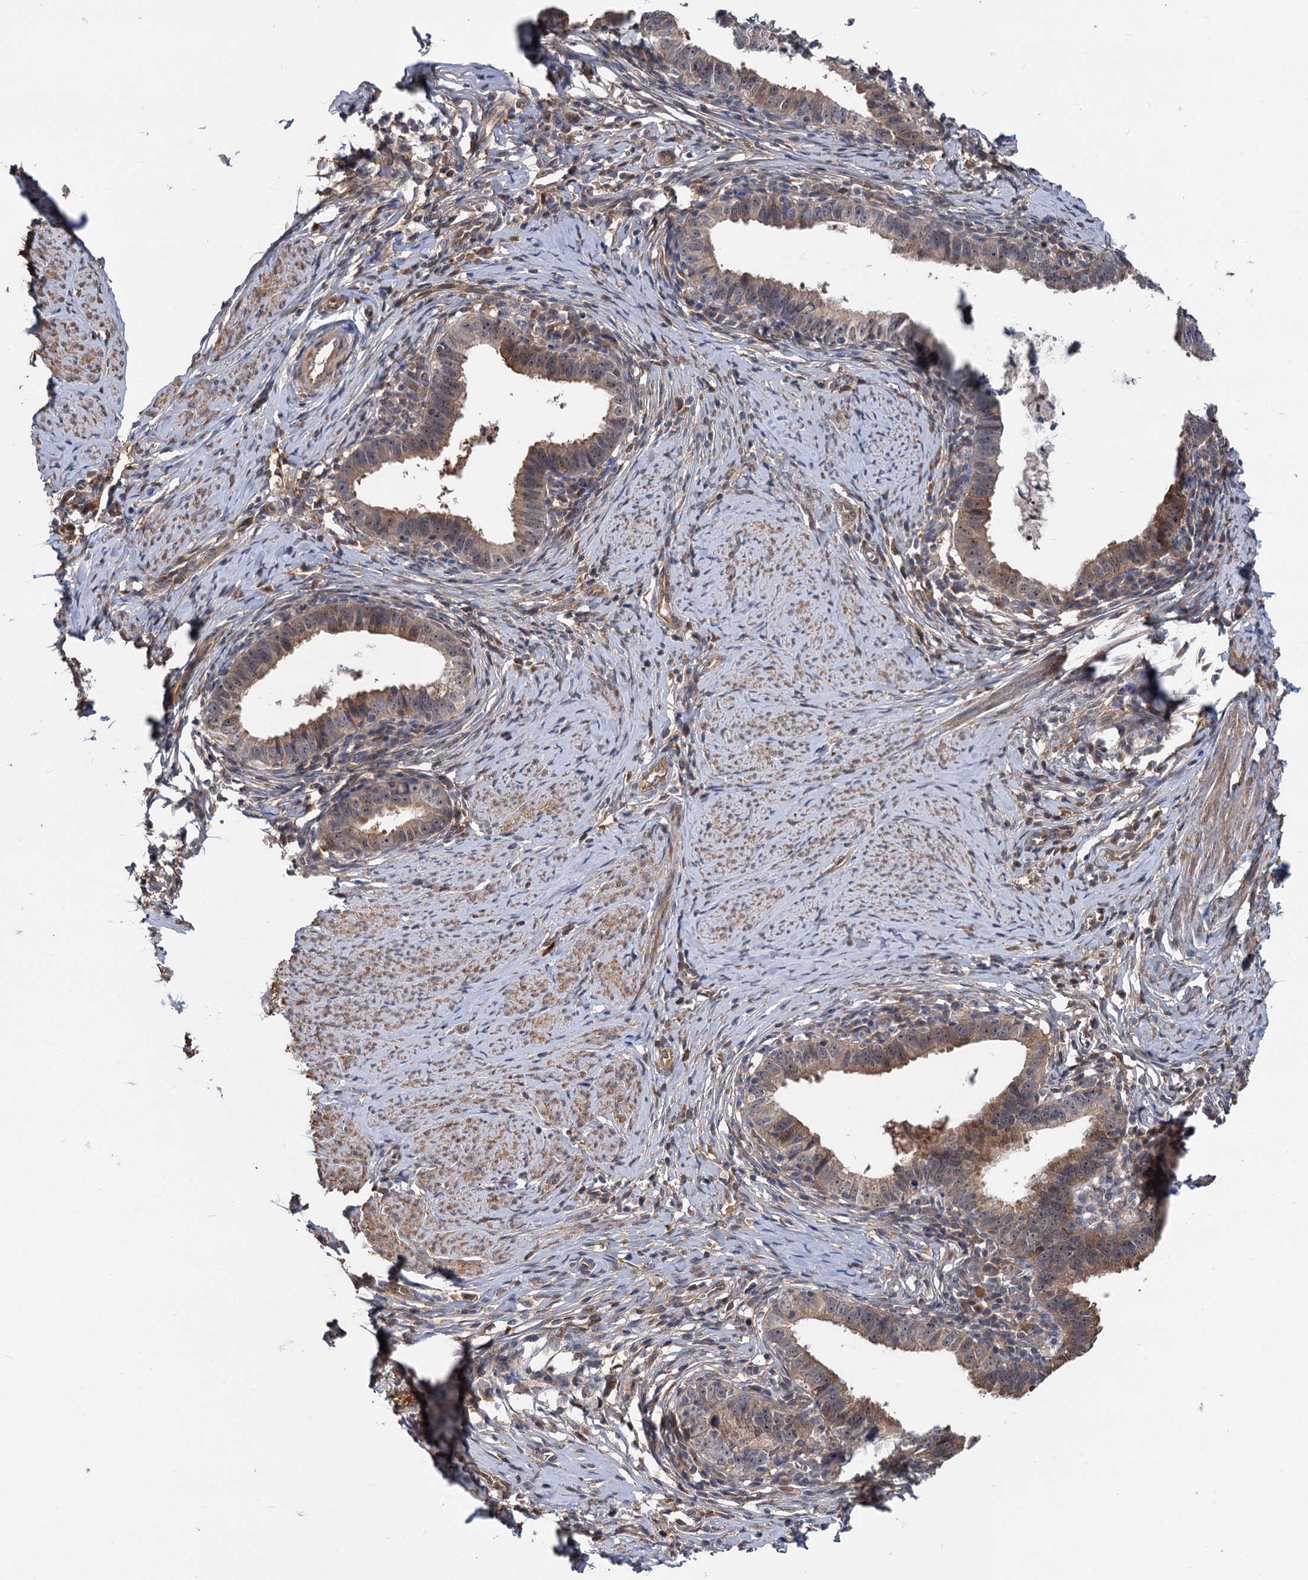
{"staining": {"intensity": "weak", "quantity": ">75%", "location": "cytoplasmic/membranous"}, "tissue": "cervical cancer", "cell_type": "Tumor cells", "image_type": "cancer", "snomed": [{"axis": "morphology", "description": "Adenocarcinoma, NOS"}, {"axis": "topography", "description": "Cervix"}], "caption": "The micrograph shows immunohistochemical staining of cervical adenocarcinoma. There is weak cytoplasmic/membranous expression is present in about >75% of tumor cells.", "gene": "SNX15", "patient": {"sex": "female", "age": 36}}